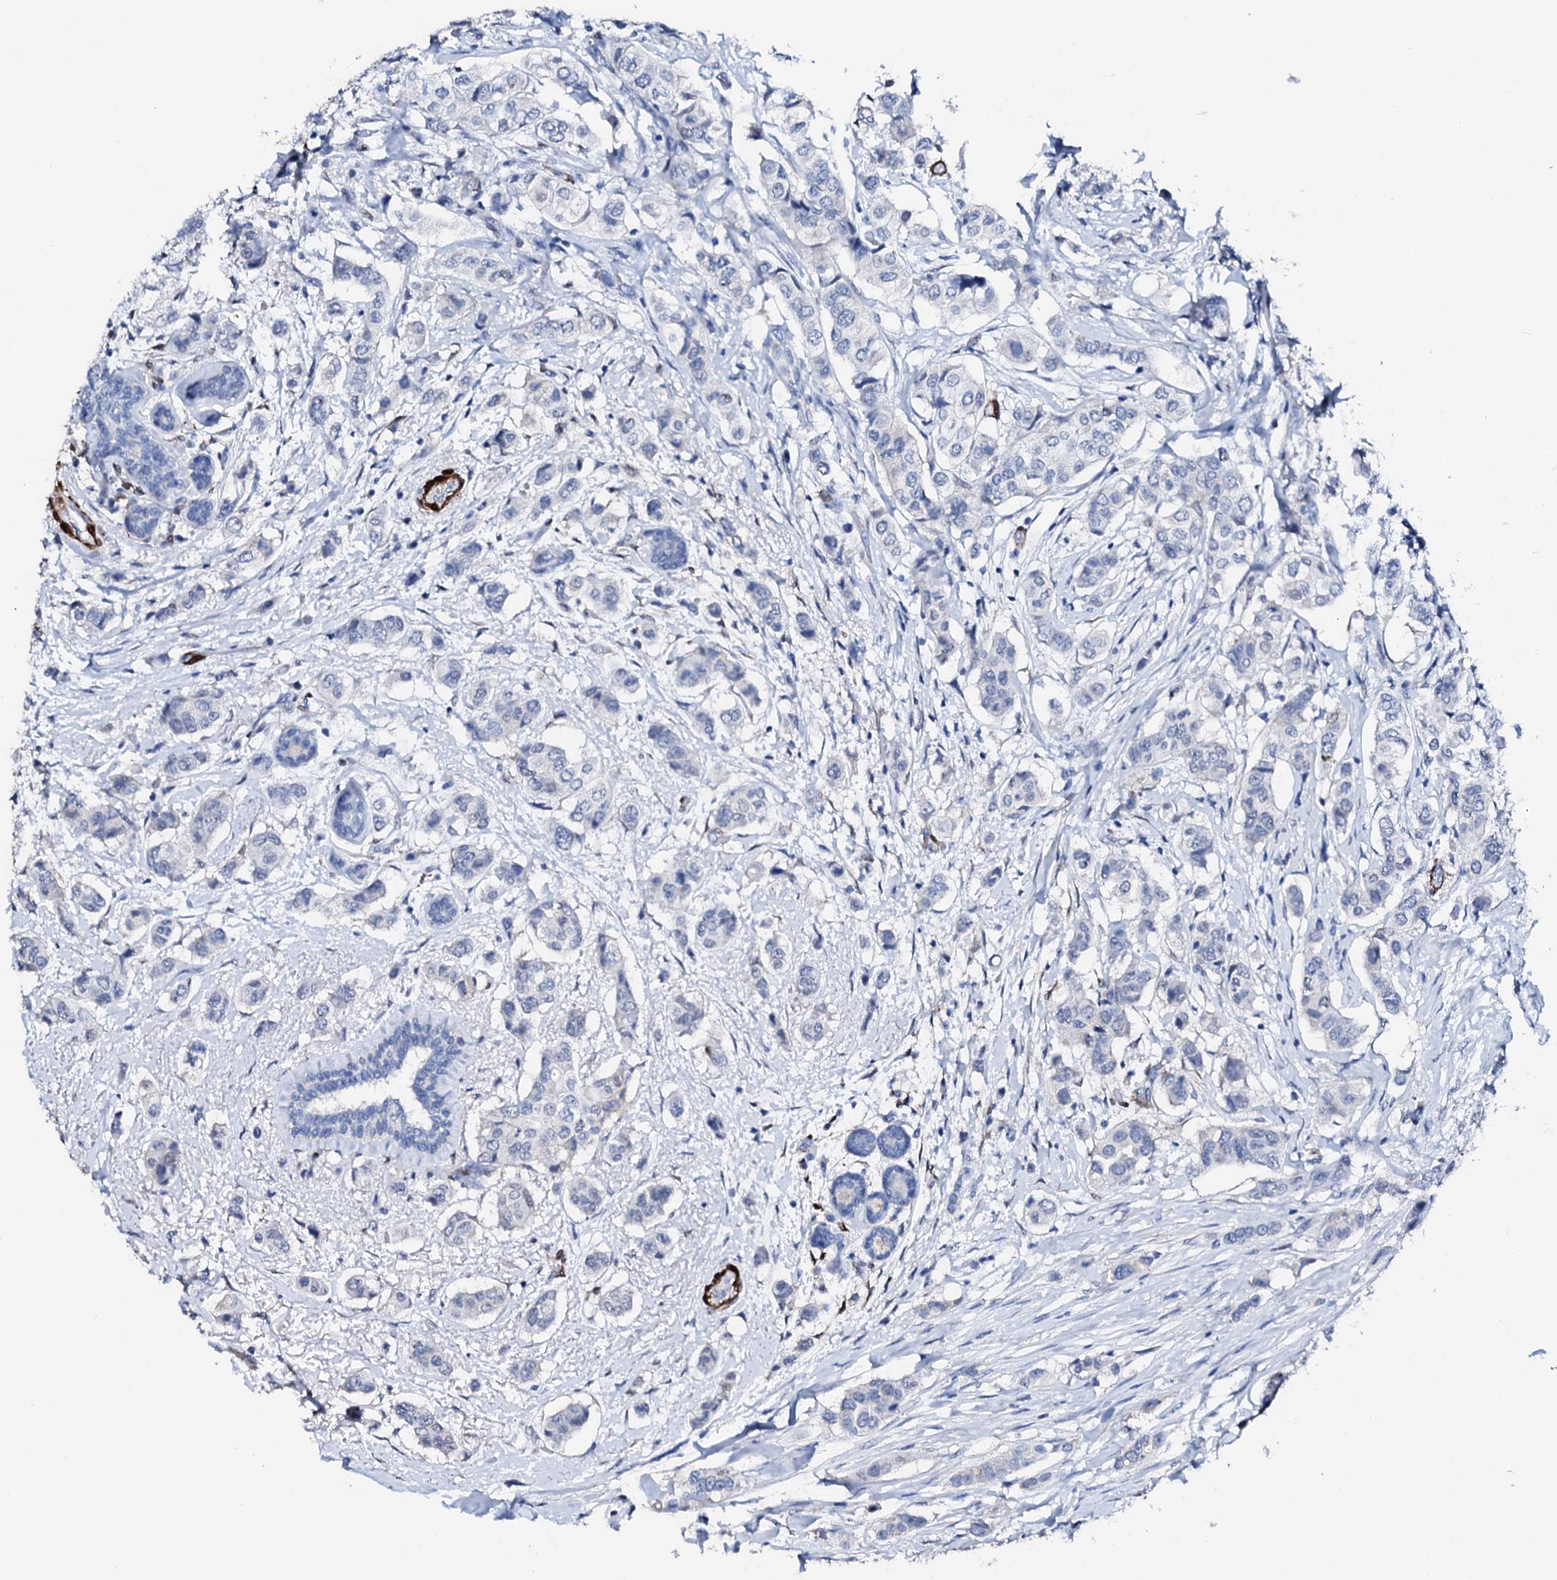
{"staining": {"intensity": "negative", "quantity": "none", "location": "none"}, "tissue": "breast cancer", "cell_type": "Tumor cells", "image_type": "cancer", "snomed": [{"axis": "morphology", "description": "Lobular carcinoma"}, {"axis": "topography", "description": "Breast"}], "caption": "Tumor cells are negative for brown protein staining in breast cancer.", "gene": "NRIP2", "patient": {"sex": "female", "age": 51}}